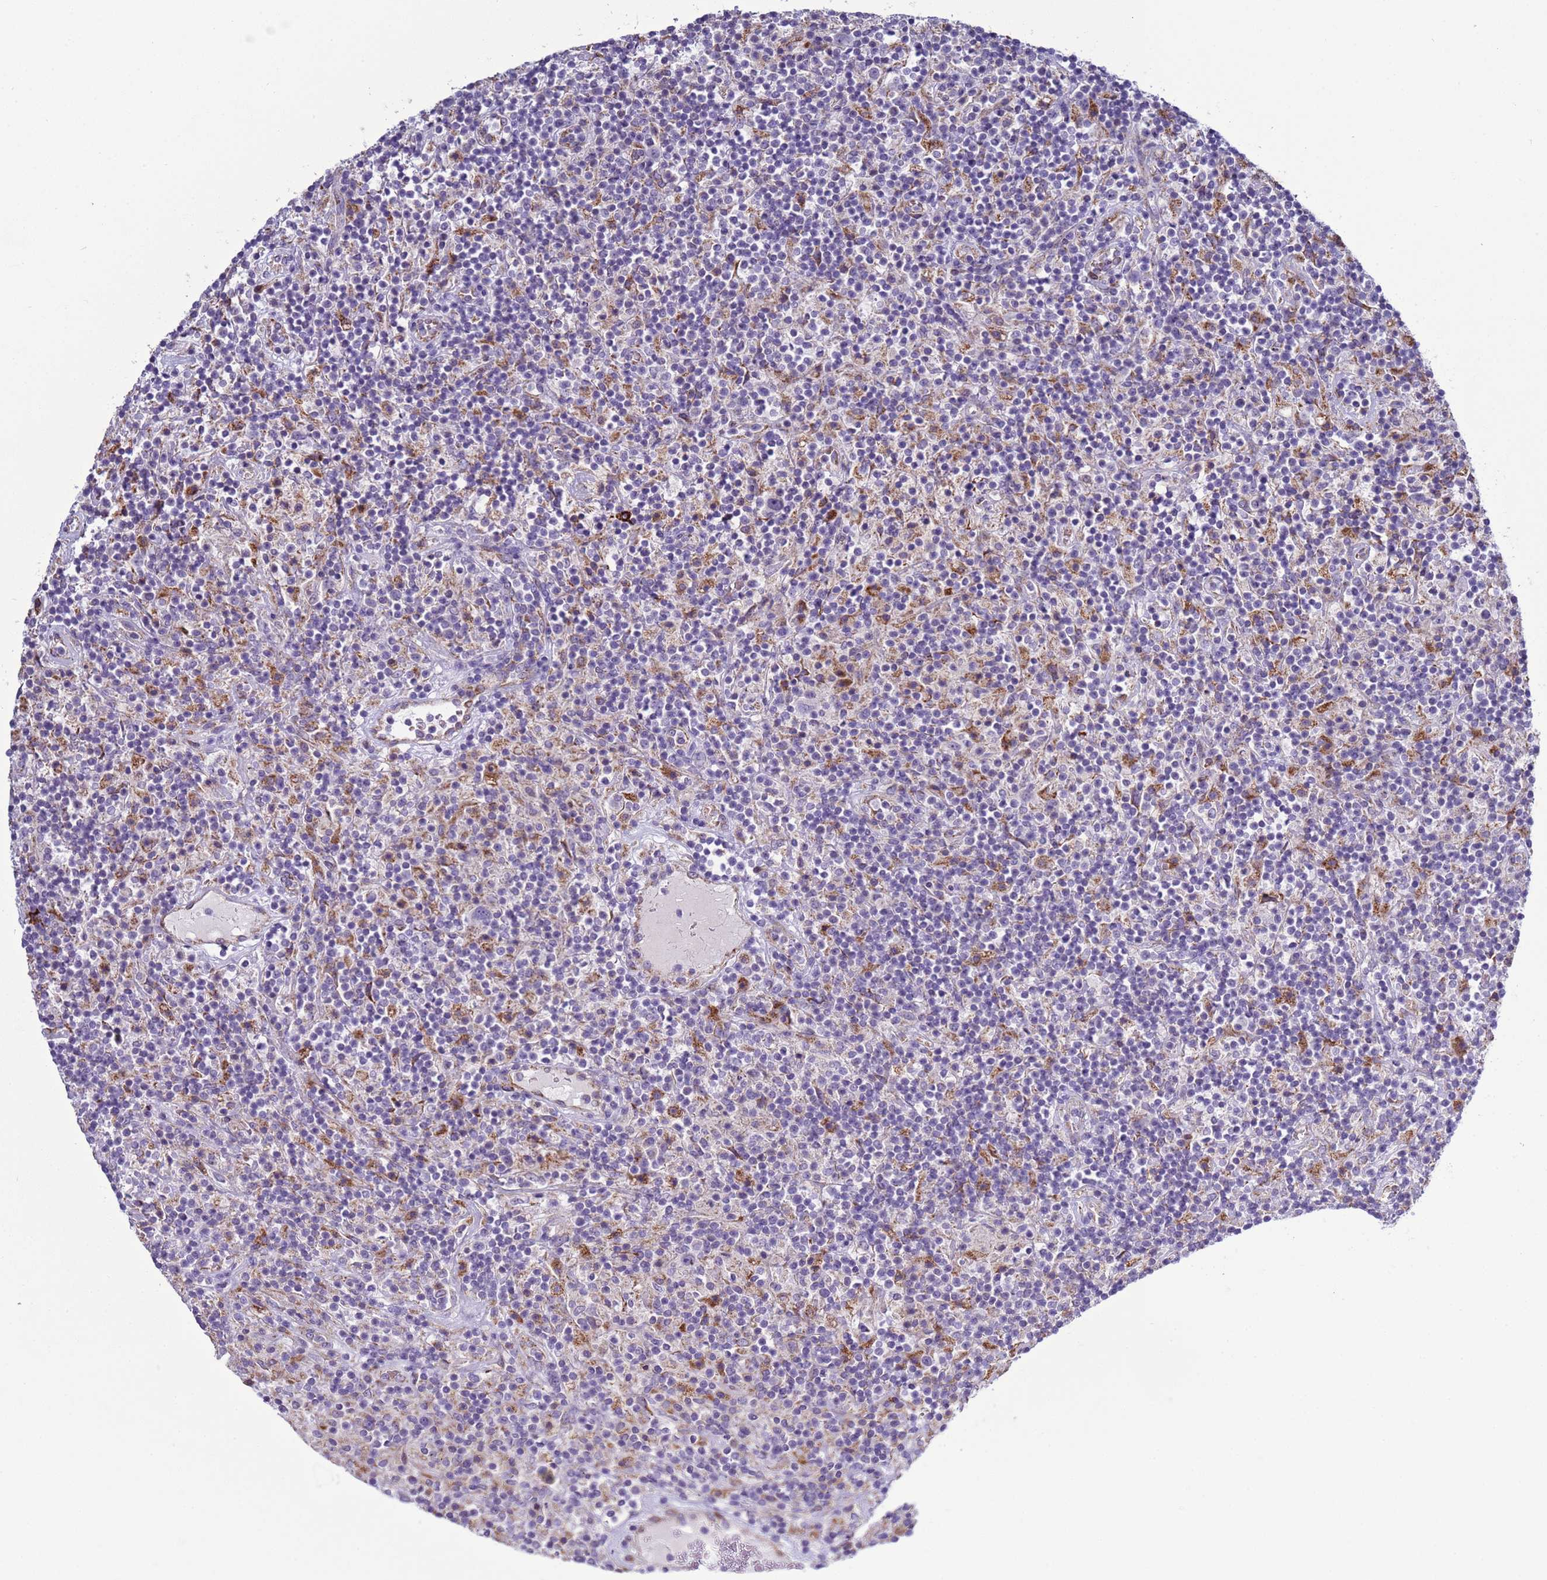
{"staining": {"intensity": "negative", "quantity": "none", "location": "none"}, "tissue": "lymphoma", "cell_type": "Tumor cells", "image_type": "cancer", "snomed": [{"axis": "morphology", "description": "Hodgkin's disease, NOS"}, {"axis": "topography", "description": "Lymph node"}], "caption": "The immunohistochemistry photomicrograph has no significant expression in tumor cells of Hodgkin's disease tissue.", "gene": "ABHD17B", "patient": {"sex": "male", "age": 70}}